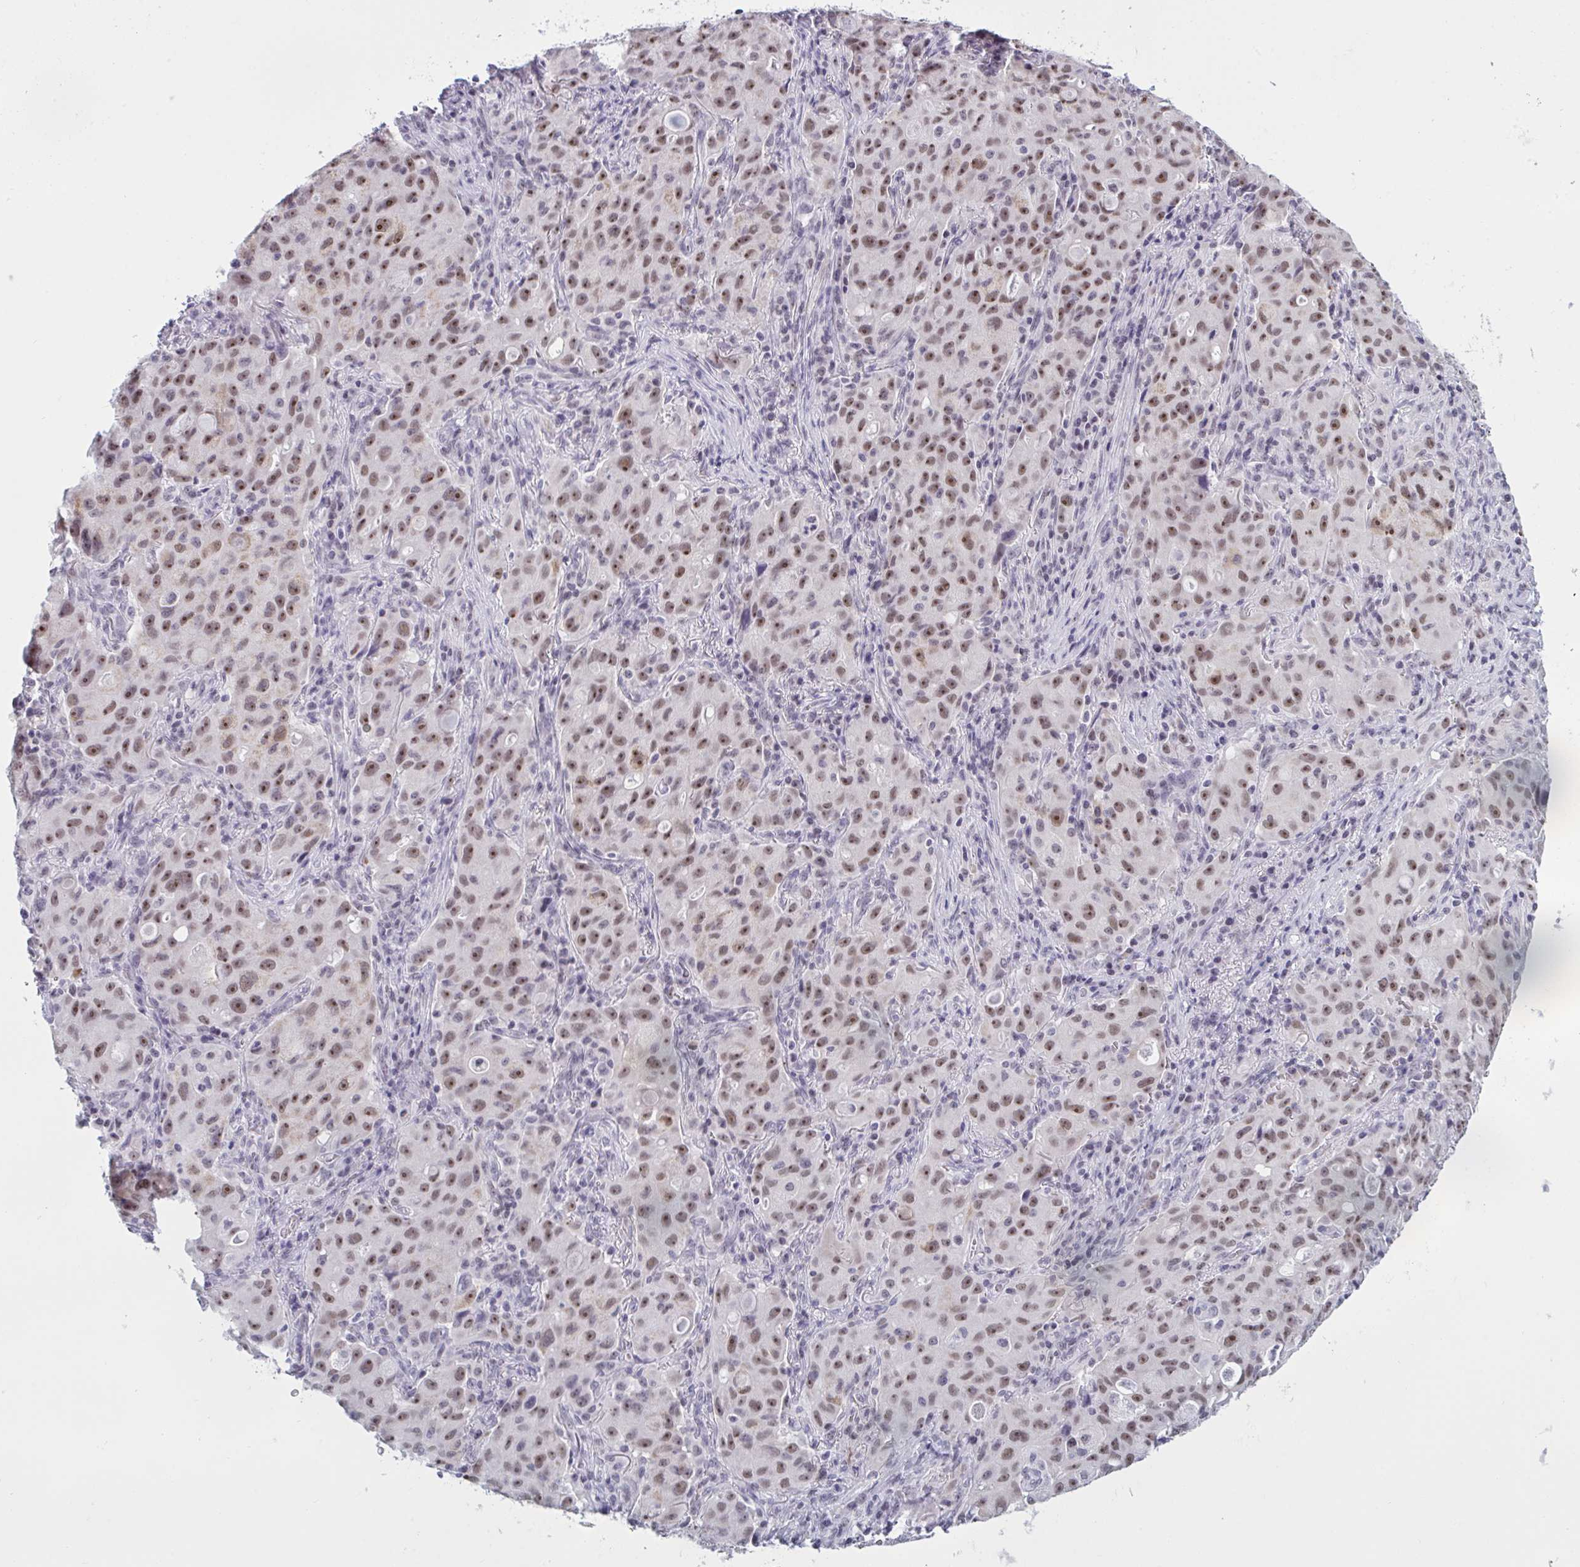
{"staining": {"intensity": "moderate", "quantity": ">75%", "location": "nuclear"}, "tissue": "lung cancer", "cell_type": "Tumor cells", "image_type": "cancer", "snomed": [{"axis": "morphology", "description": "Adenocarcinoma, NOS"}, {"axis": "topography", "description": "Lung"}], "caption": "Lung adenocarcinoma was stained to show a protein in brown. There is medium levels of moderate nuclear positivity in about >75% of tumor cells. (Stains: DAB in brown, nuclei in blue, Microscopy: brightfield microscopy at high magnification).", "gene": "TGM6", "patient": {"sex": "female", "age": 44}}